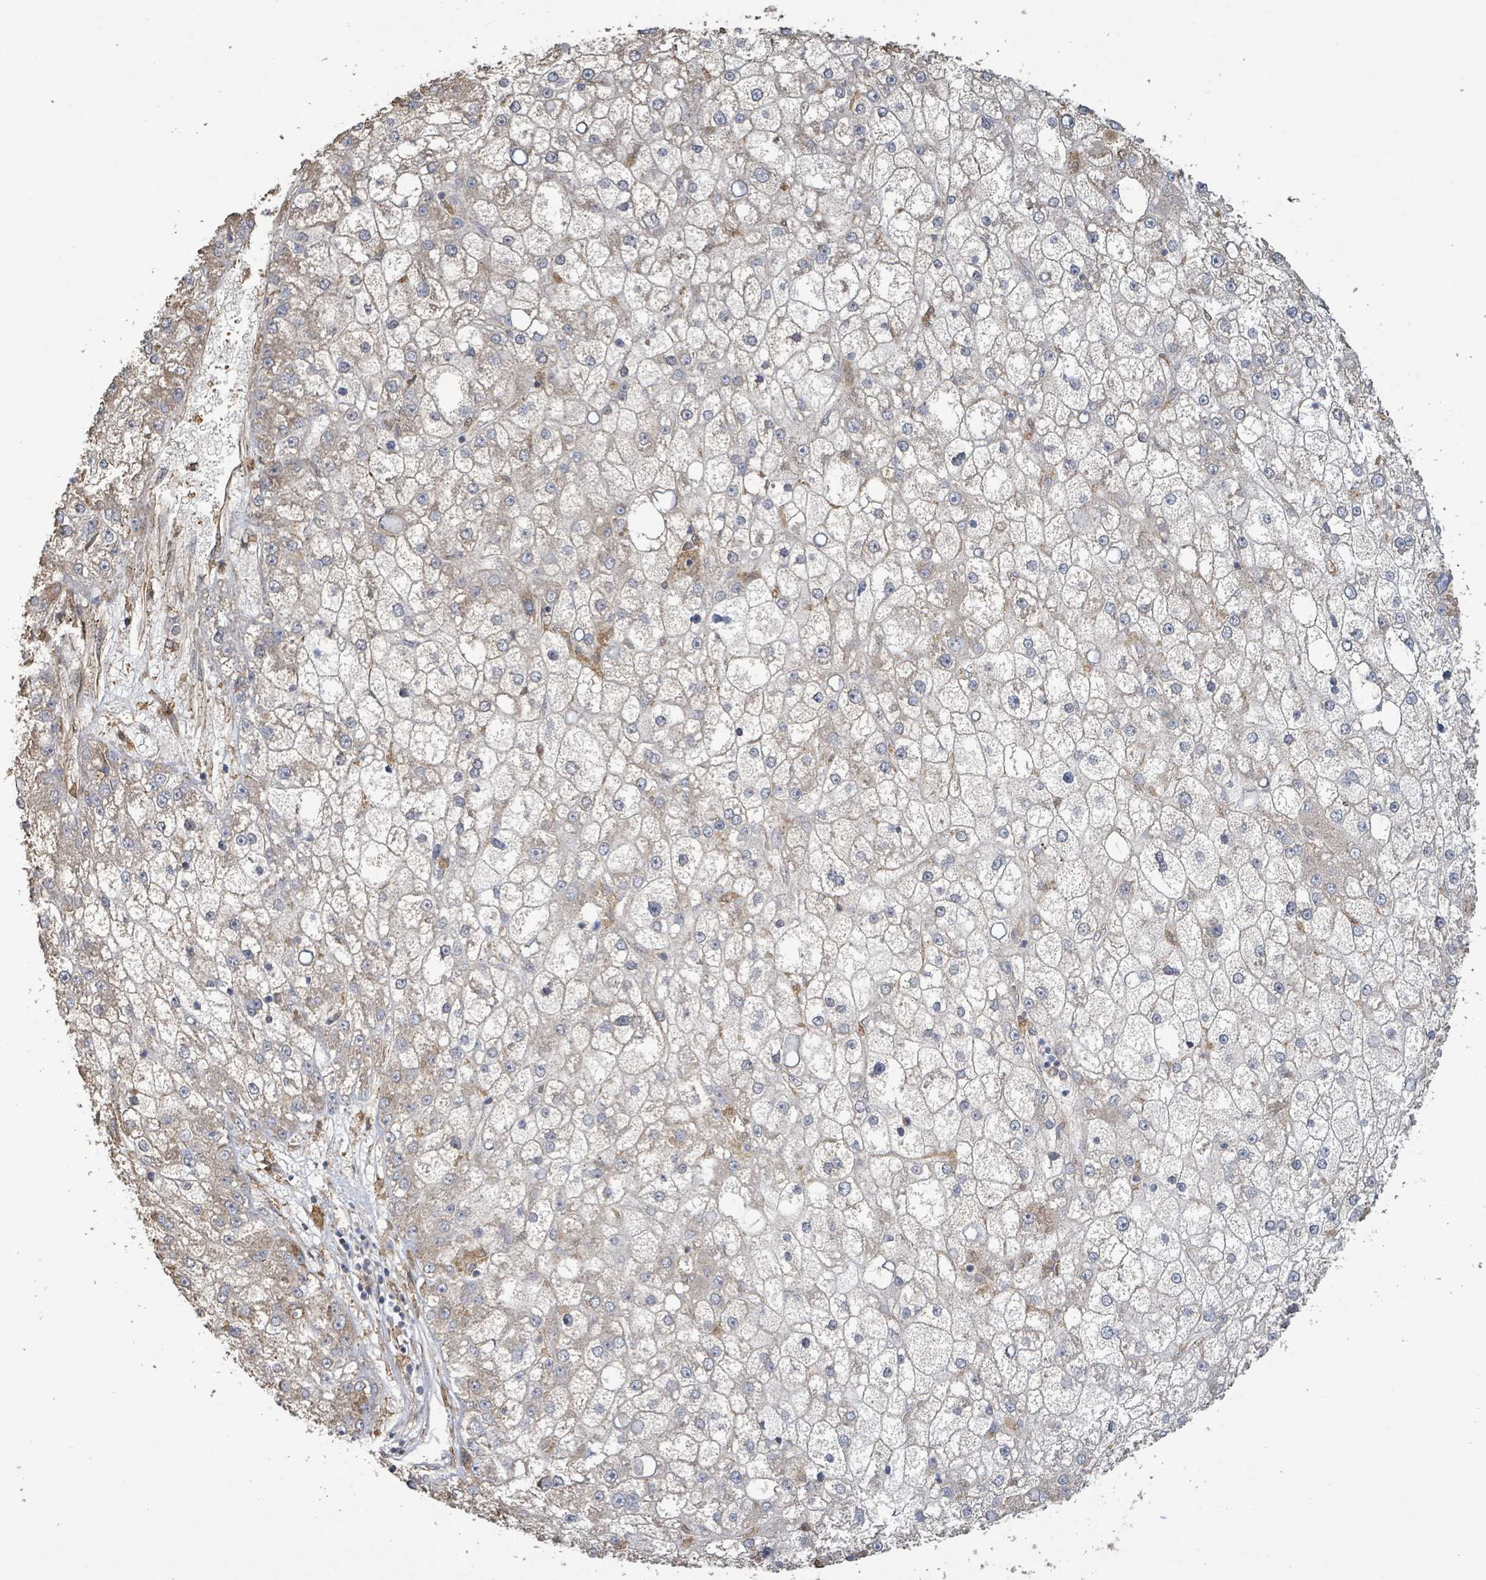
{"staining": {"intensity": "negative", "quantity": "none", "location": "none"}, "tissue": "liver cancer", "cell_type": "Tumor cells", "image_type": "cancer", "snomed": [{"axis": "morphology", "description": "Carcinoma, Hepatocellular, NOS"}, {"axis": "topography", "description": "Liver"}], "caption": "The immunohistochemistry micrograph has no significant positivity in tumor cells of liver cancer (hepatocellular carcinoma) tissue.", "gene": "ARPIN", "patient": {"sex": "male", "age": 67}}